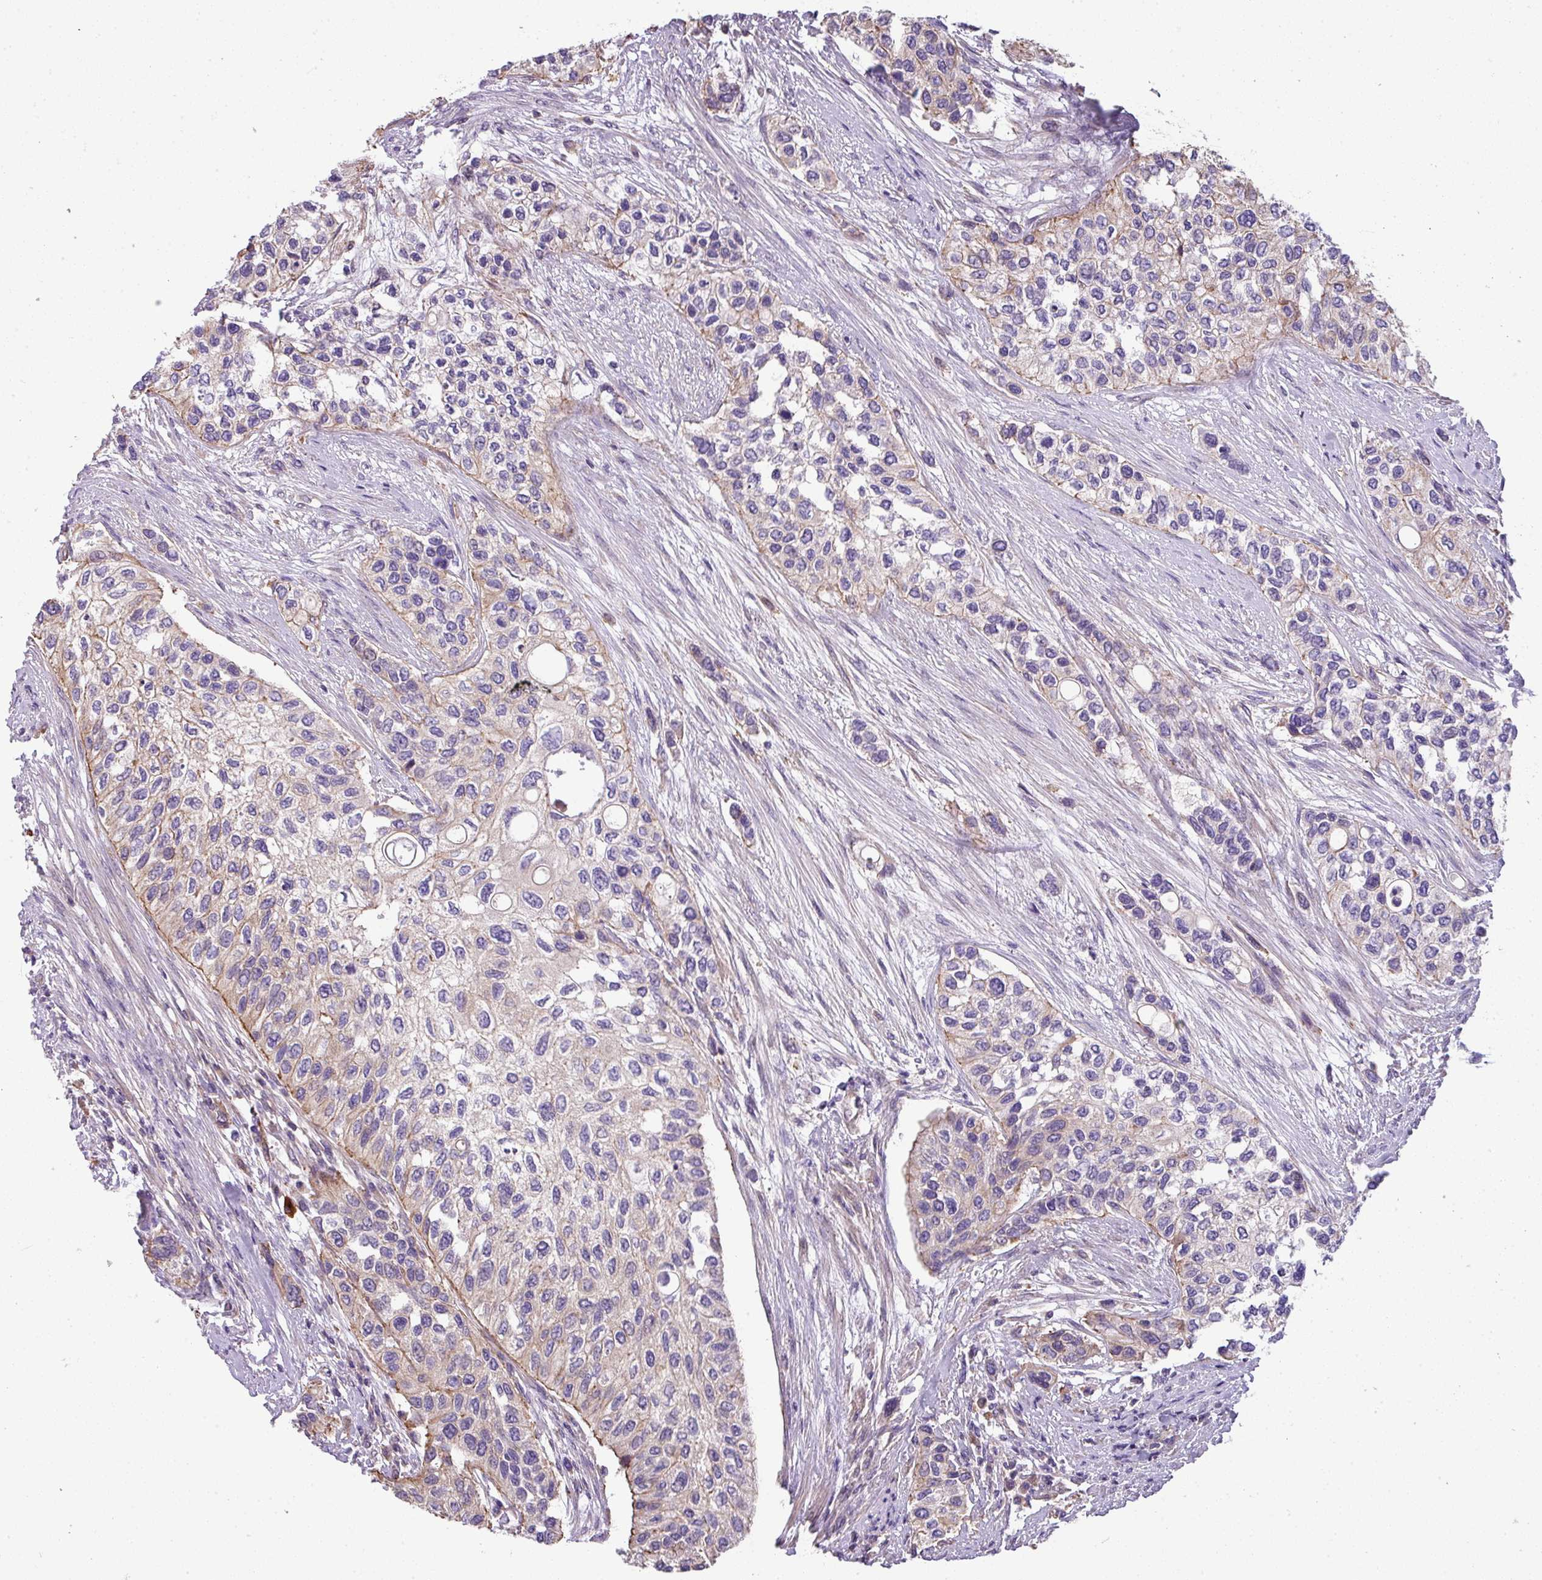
{"staining": {"intensity": "negative", "quantity": "none", "location": "none"}, "tissue": "urothelial cancer", "cell_type": "Tumor cells", "image_type": "cancer", "snomed": [{"axis": "morphology", "description": "Normal tissue, NOS"}, {"axis": "morphology", "description": "Urothelial carcinoma, High grade"}, {"axis": "topography", "description": "Vascular tissue"}, {"axis": "topography", "description": "Urinary bladder"}], "caption": "This image is of urothelial cancer stained with immunohistochemistry to label a protein in brown with the nuclei are counter-stained blue. There is no staining in tumor cells.", "gene": "PALS2", "patient": {"sex": "female", "age": 56}}